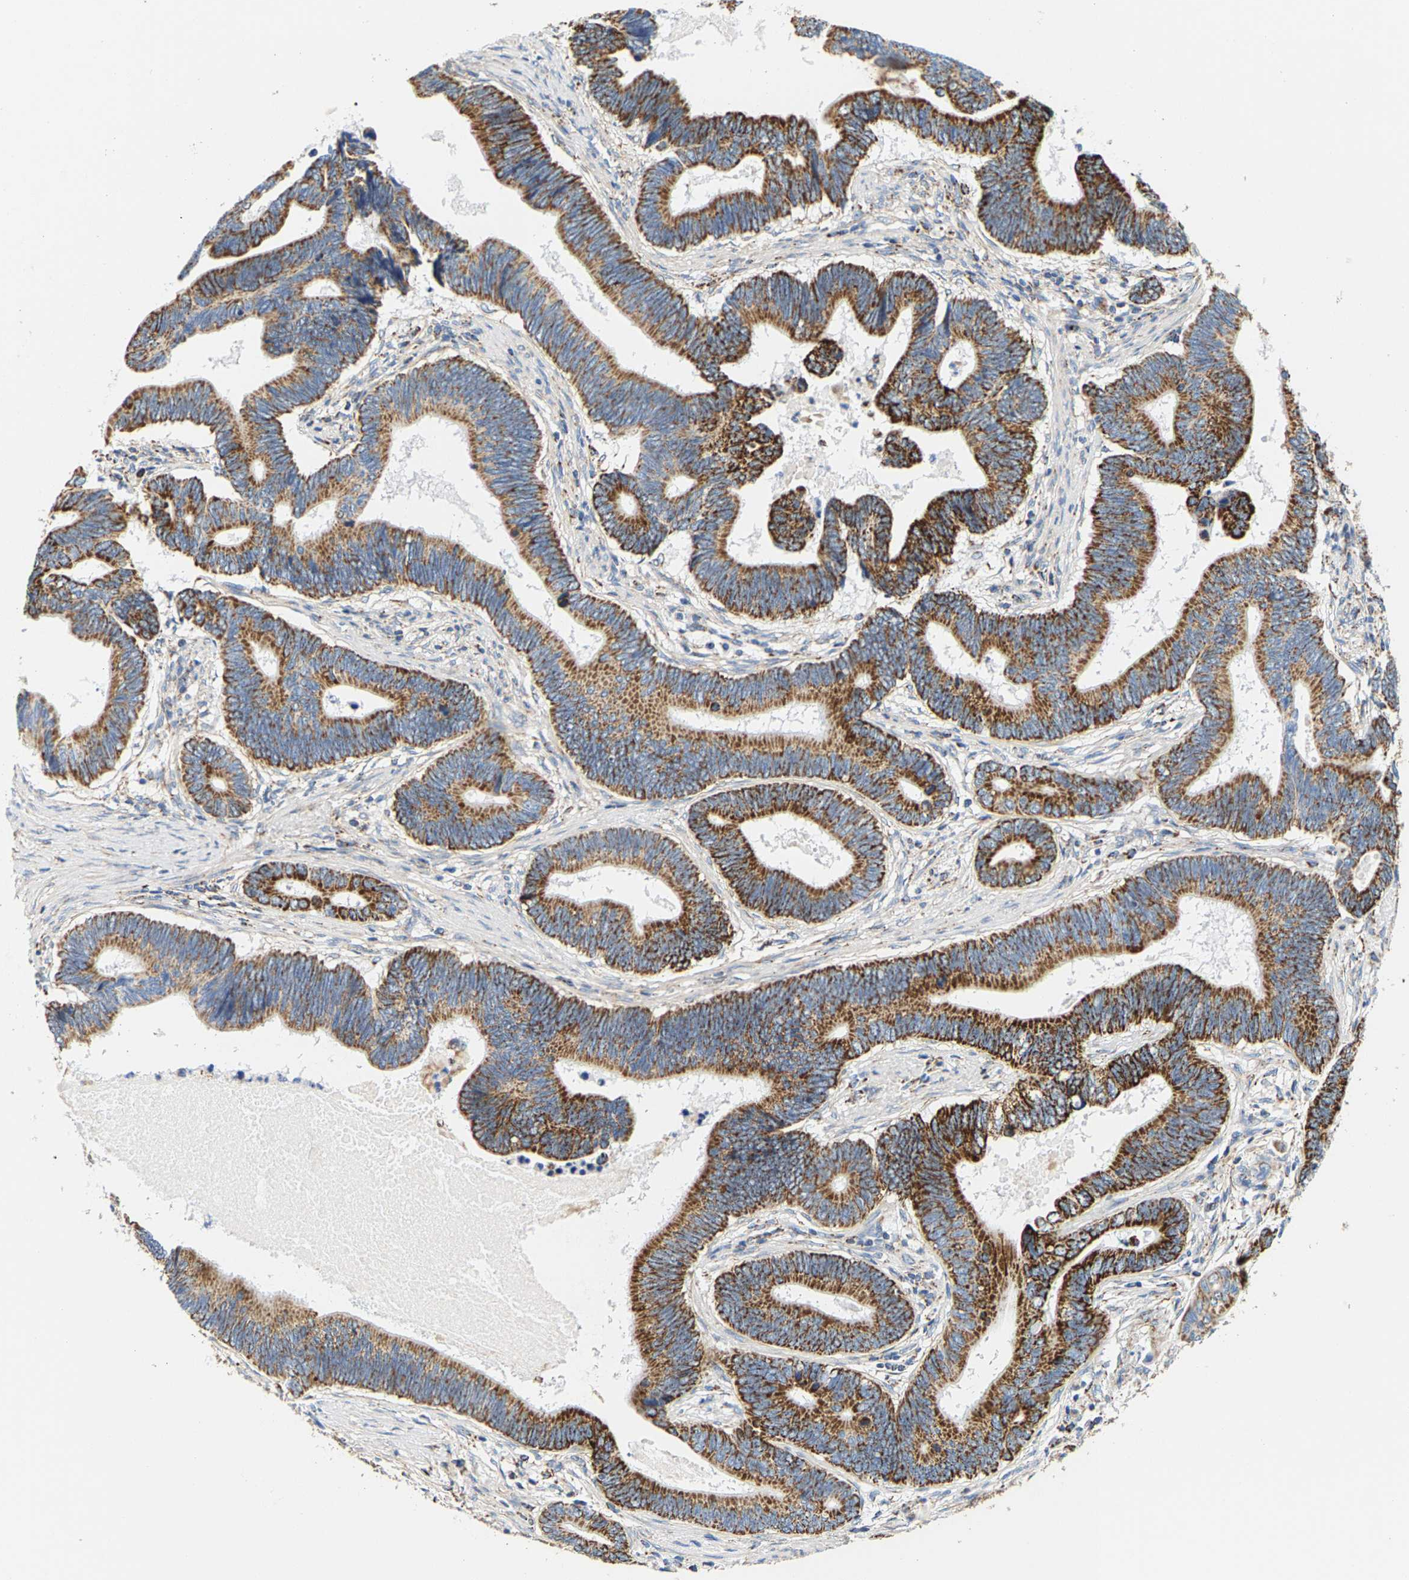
{"staining": {"intensity": "strong", "quantity": ">75%", "location": "cytoplasmic/membranous"}, "tissue": "pancreatic cancer", "cell_type": "Tumor cells", "image_type": "cancer", "snomed": [{"axis": "morphology", "description": "Adenocarcinoma, NOS"}, {"axis": "topography", "description": "Pancreas"}], "caption": "Immunohistochemistry (IHC) image of neoplastic tissue: human pancreatic cancer (adenocarcinoma) stained using immunohistochemistry reveals high levels of strong protein expression localized specifically in the cytoplasmic/membranous of tumor cells, appearing as a cytoplasmic/membranous brown color.", "gene": "SHMT2", "patient": {"sex": "female", "age": 70}}